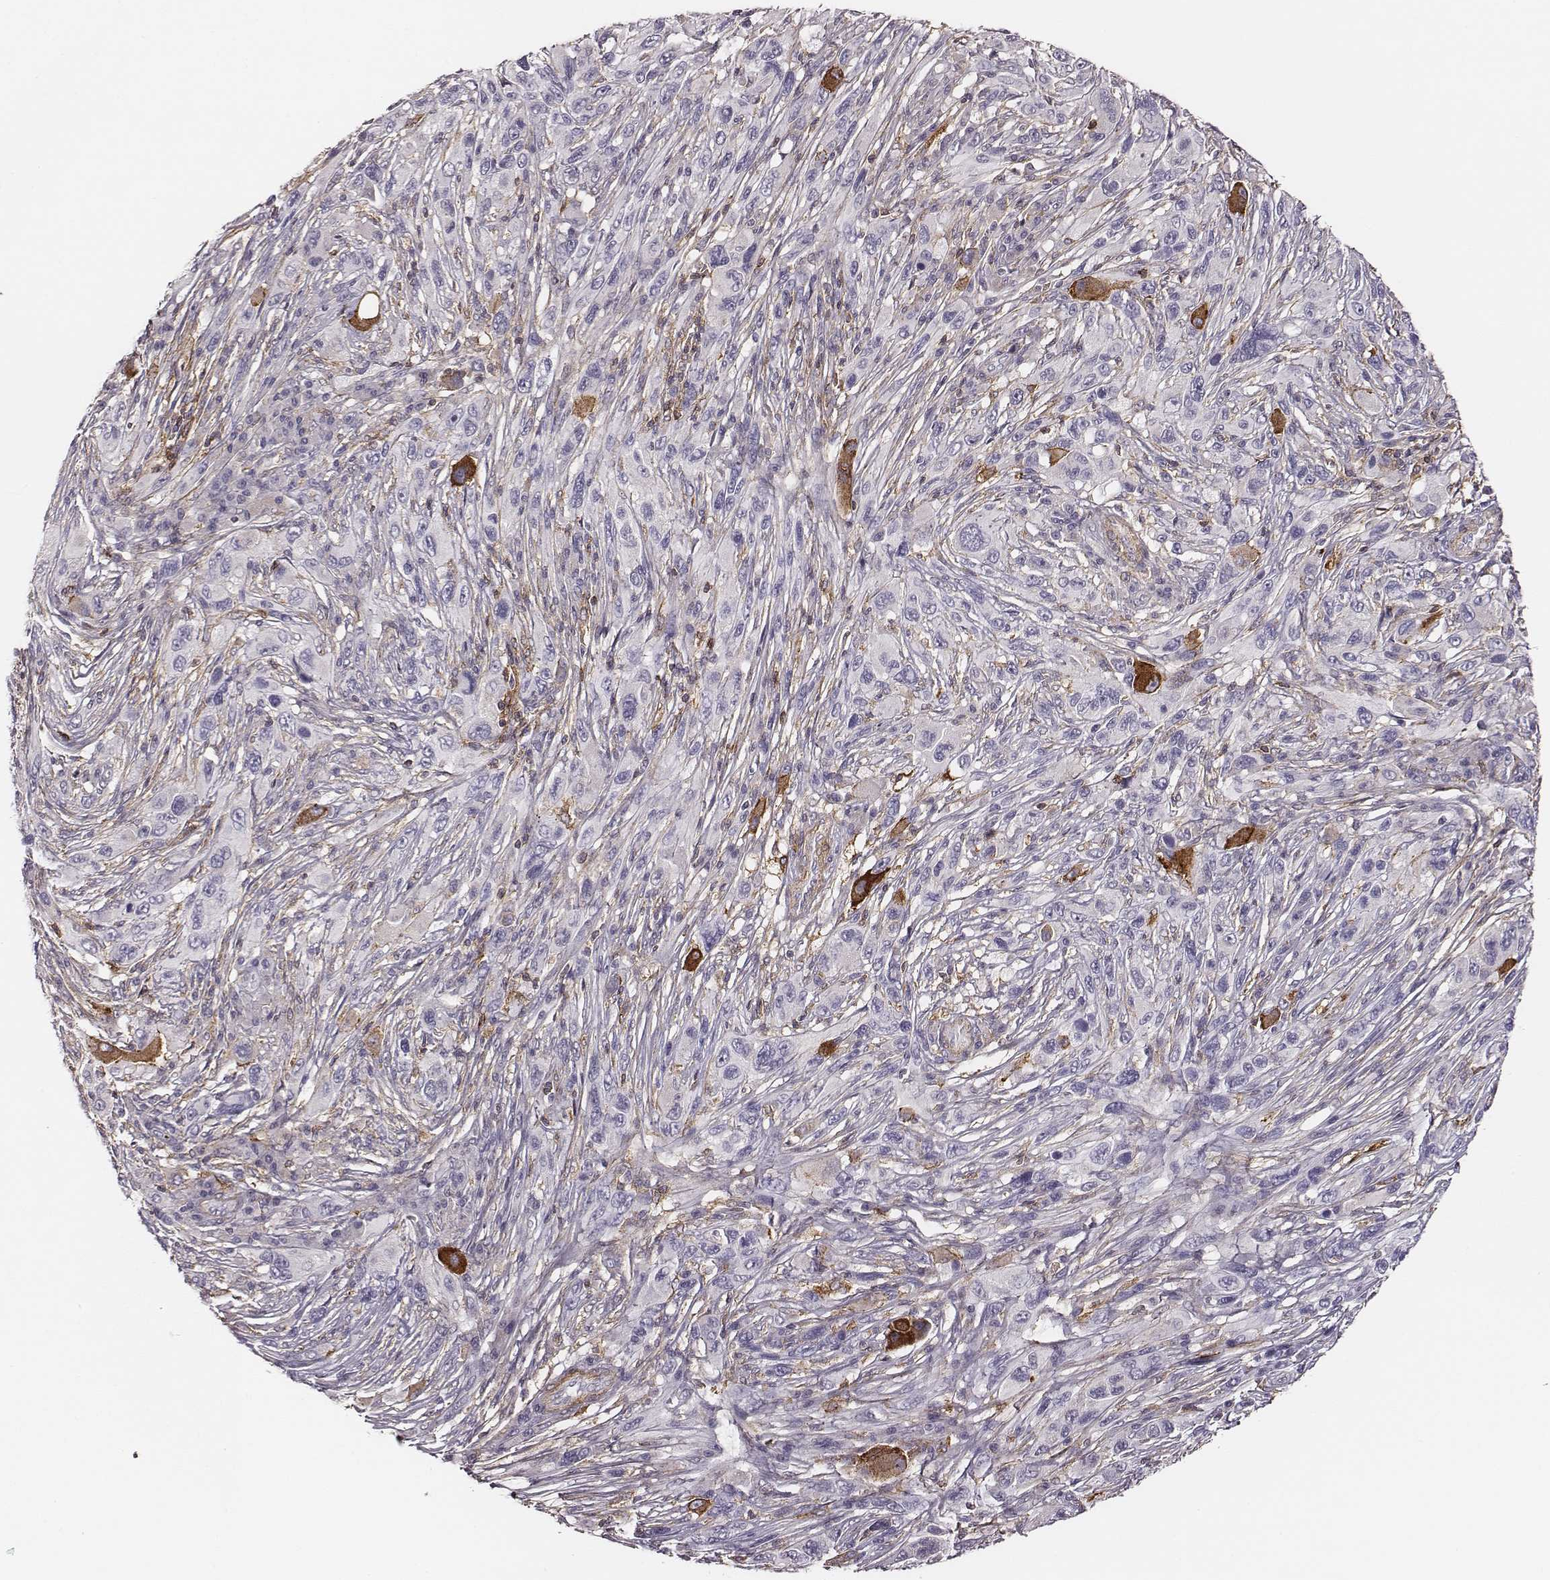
{"staining": {"intensity": "negative", "quantity": "none", "location": "none"}, "tissue": "melanoma", "cell_type": "Tumor cells", "image_type": "cancer", "snomed": [{"axis": "morphology", "description": "Malignant melanoma, NOS"}, {"axis": "topography", "description": "Skin"}], "caption": "Immunohistochemical staining of melanoma demonstrates no significant positivity in tumor cells.", "gene": "ZYX", "patient": {"sex": "male", "age": 53}}